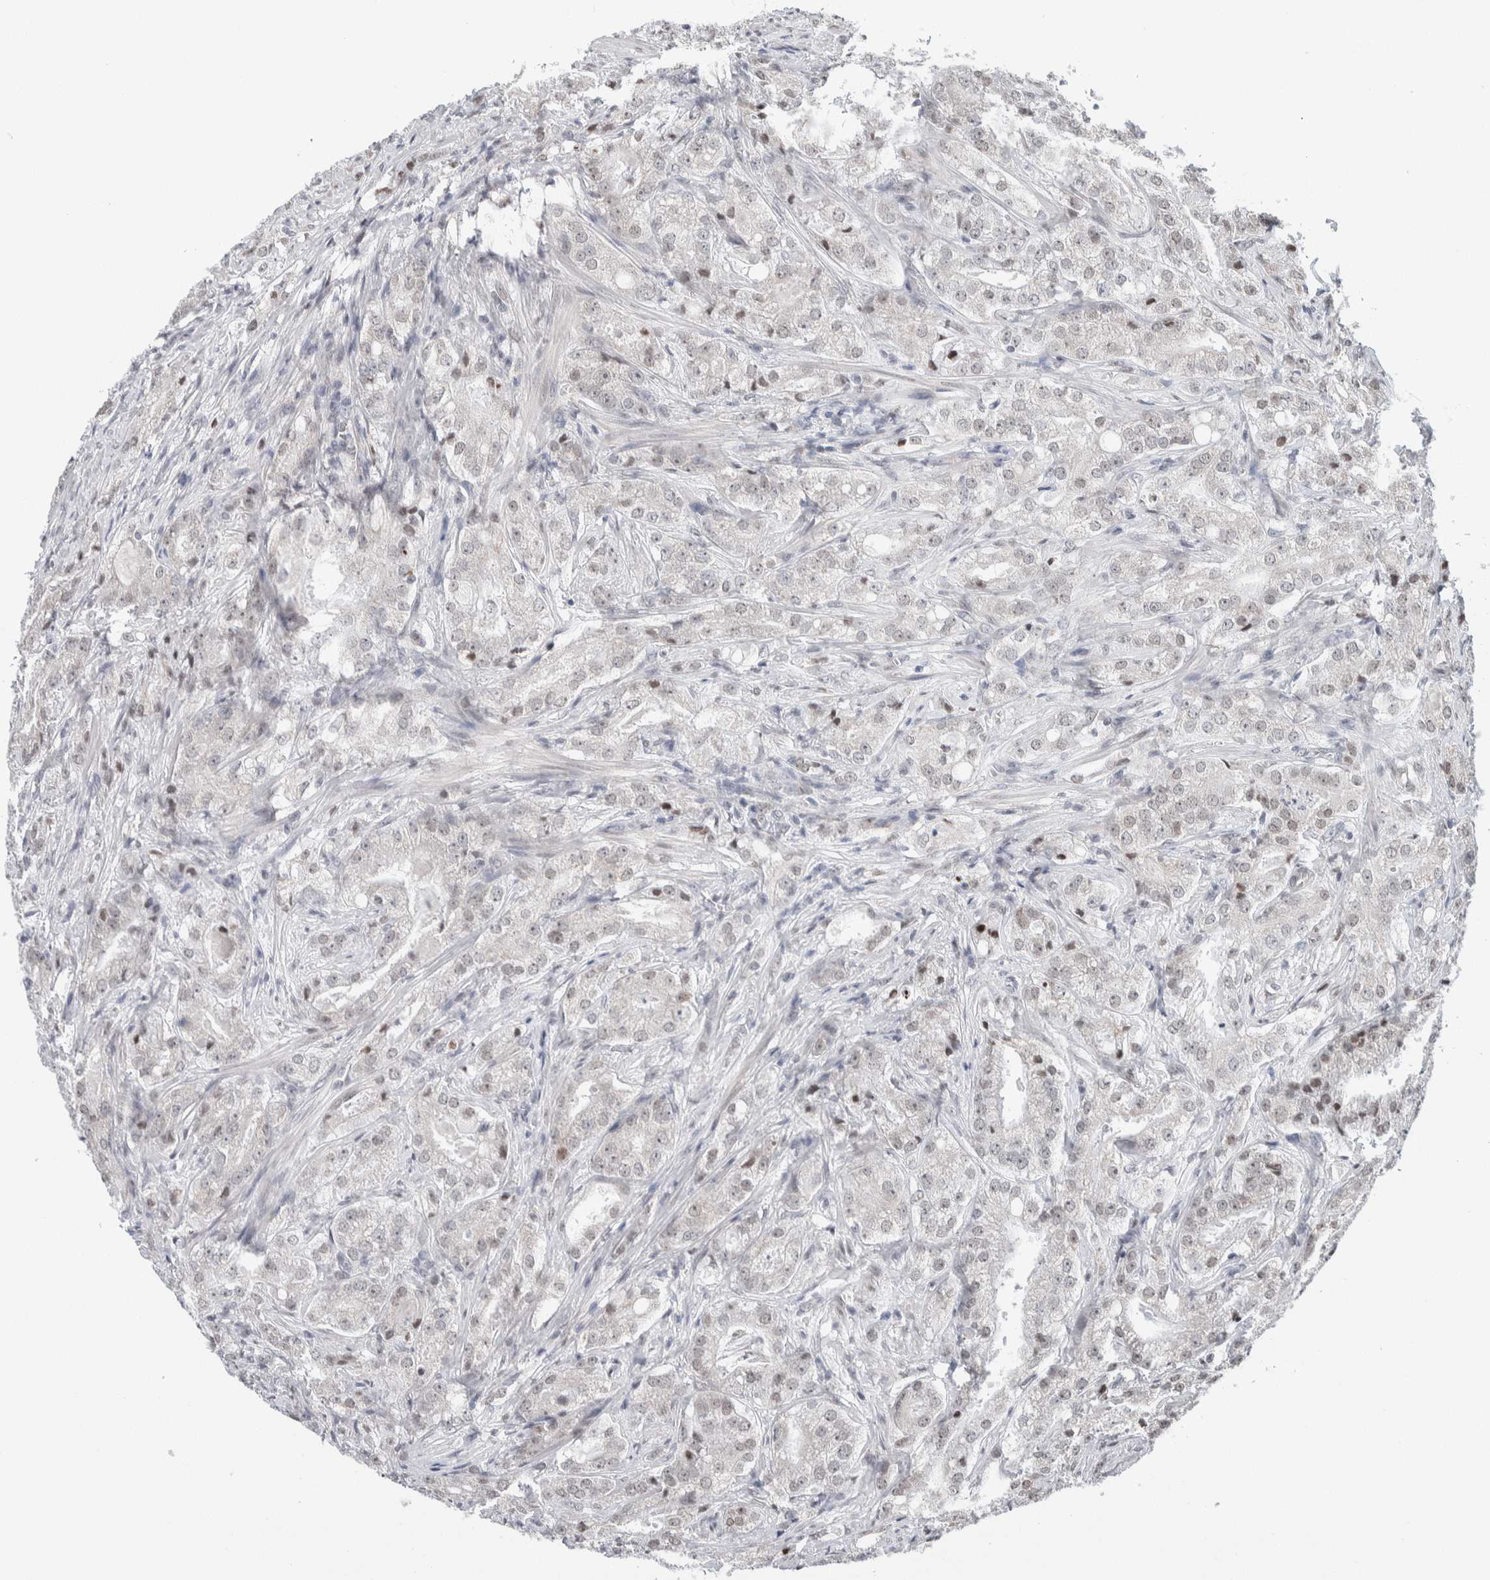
{"staining": {"intensity": "weak", "quantity": "<25%", "location": "nuclear"}, "tissue": "prostate cancer", "cell_type": "Tumor cells", "image_type": "cancer", "snomed": [{"axis": "morphology", "description": "Adenocarcinoma, High grade"}, {"axis": "topography", "description": "Prostate"}], "caption": "Immunohistochemistry (IHC) of prostate cancer (high-grade adenocarcinoma) demonstrates no staining in tumor cells.", "gene": "NEUROD1", "patient": {"sex": "male", "age": 64}}